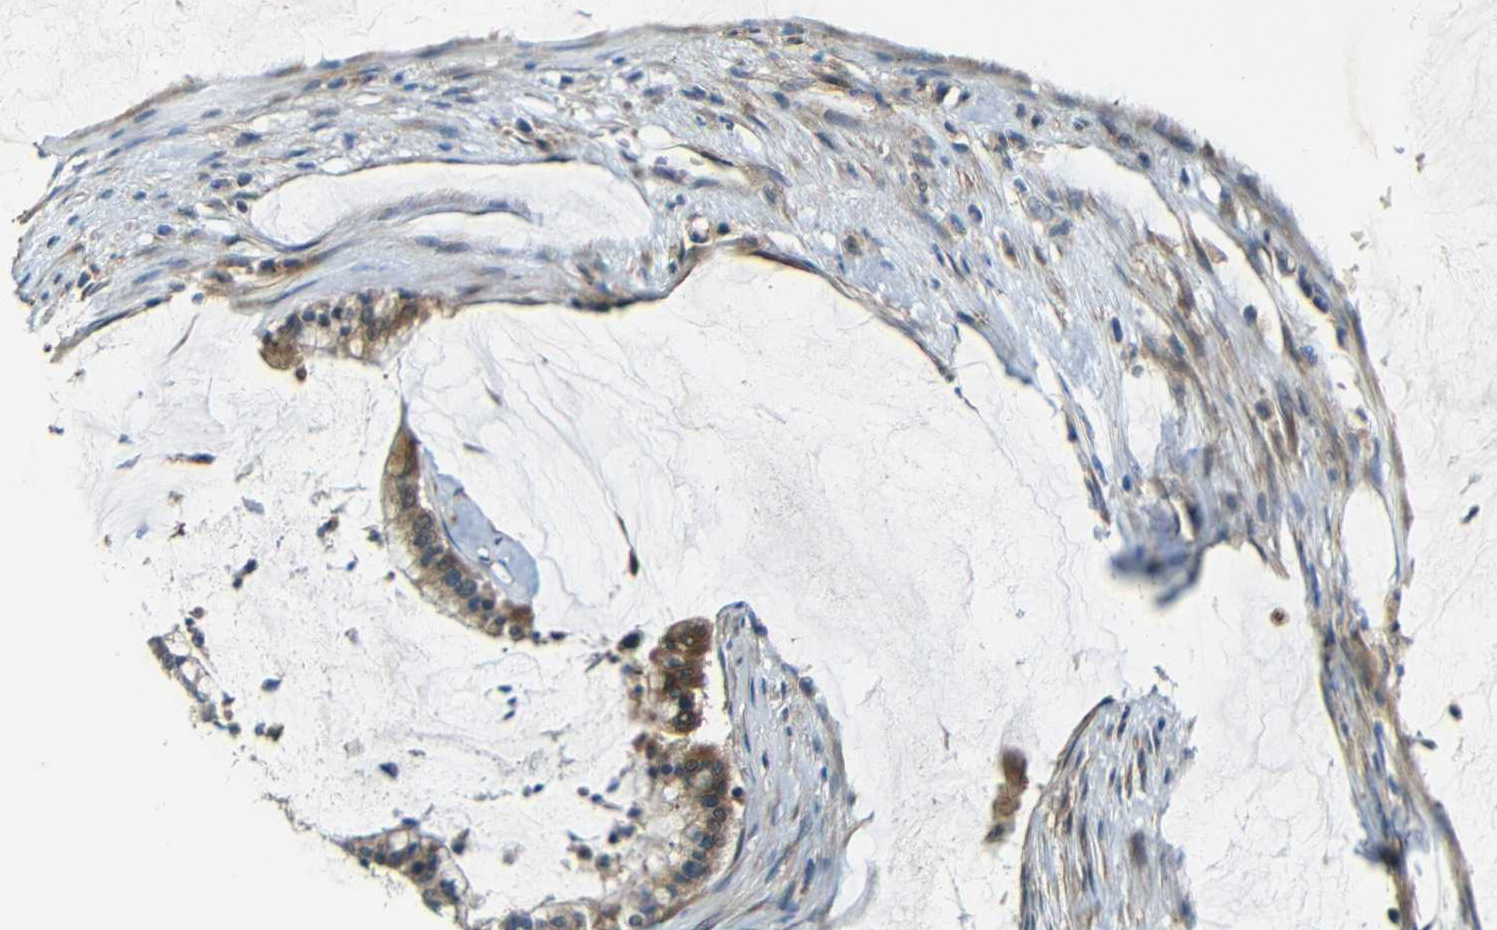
{"staining": {"intensity": "moderate", "quantity": ">75%", "location": "cytoplasmic/membranous"}, "tissue": "pancreatic cancer", "cell_type": "Tumor cells", "image_type": "cancer", "snomed": [{"axis": "morphology", "description": "Adenocarcinoma, NOS"}, {"axis": "topography", "description": "Pancreas"}], "caption": "Pancreatic adenocarcinoma stained with IHC displays moderate cytoplasmic/membranous staining in about >75% of tumor cells.", "gene": "FNDC3A", "patient": {"sex": "male", "age": 41}}